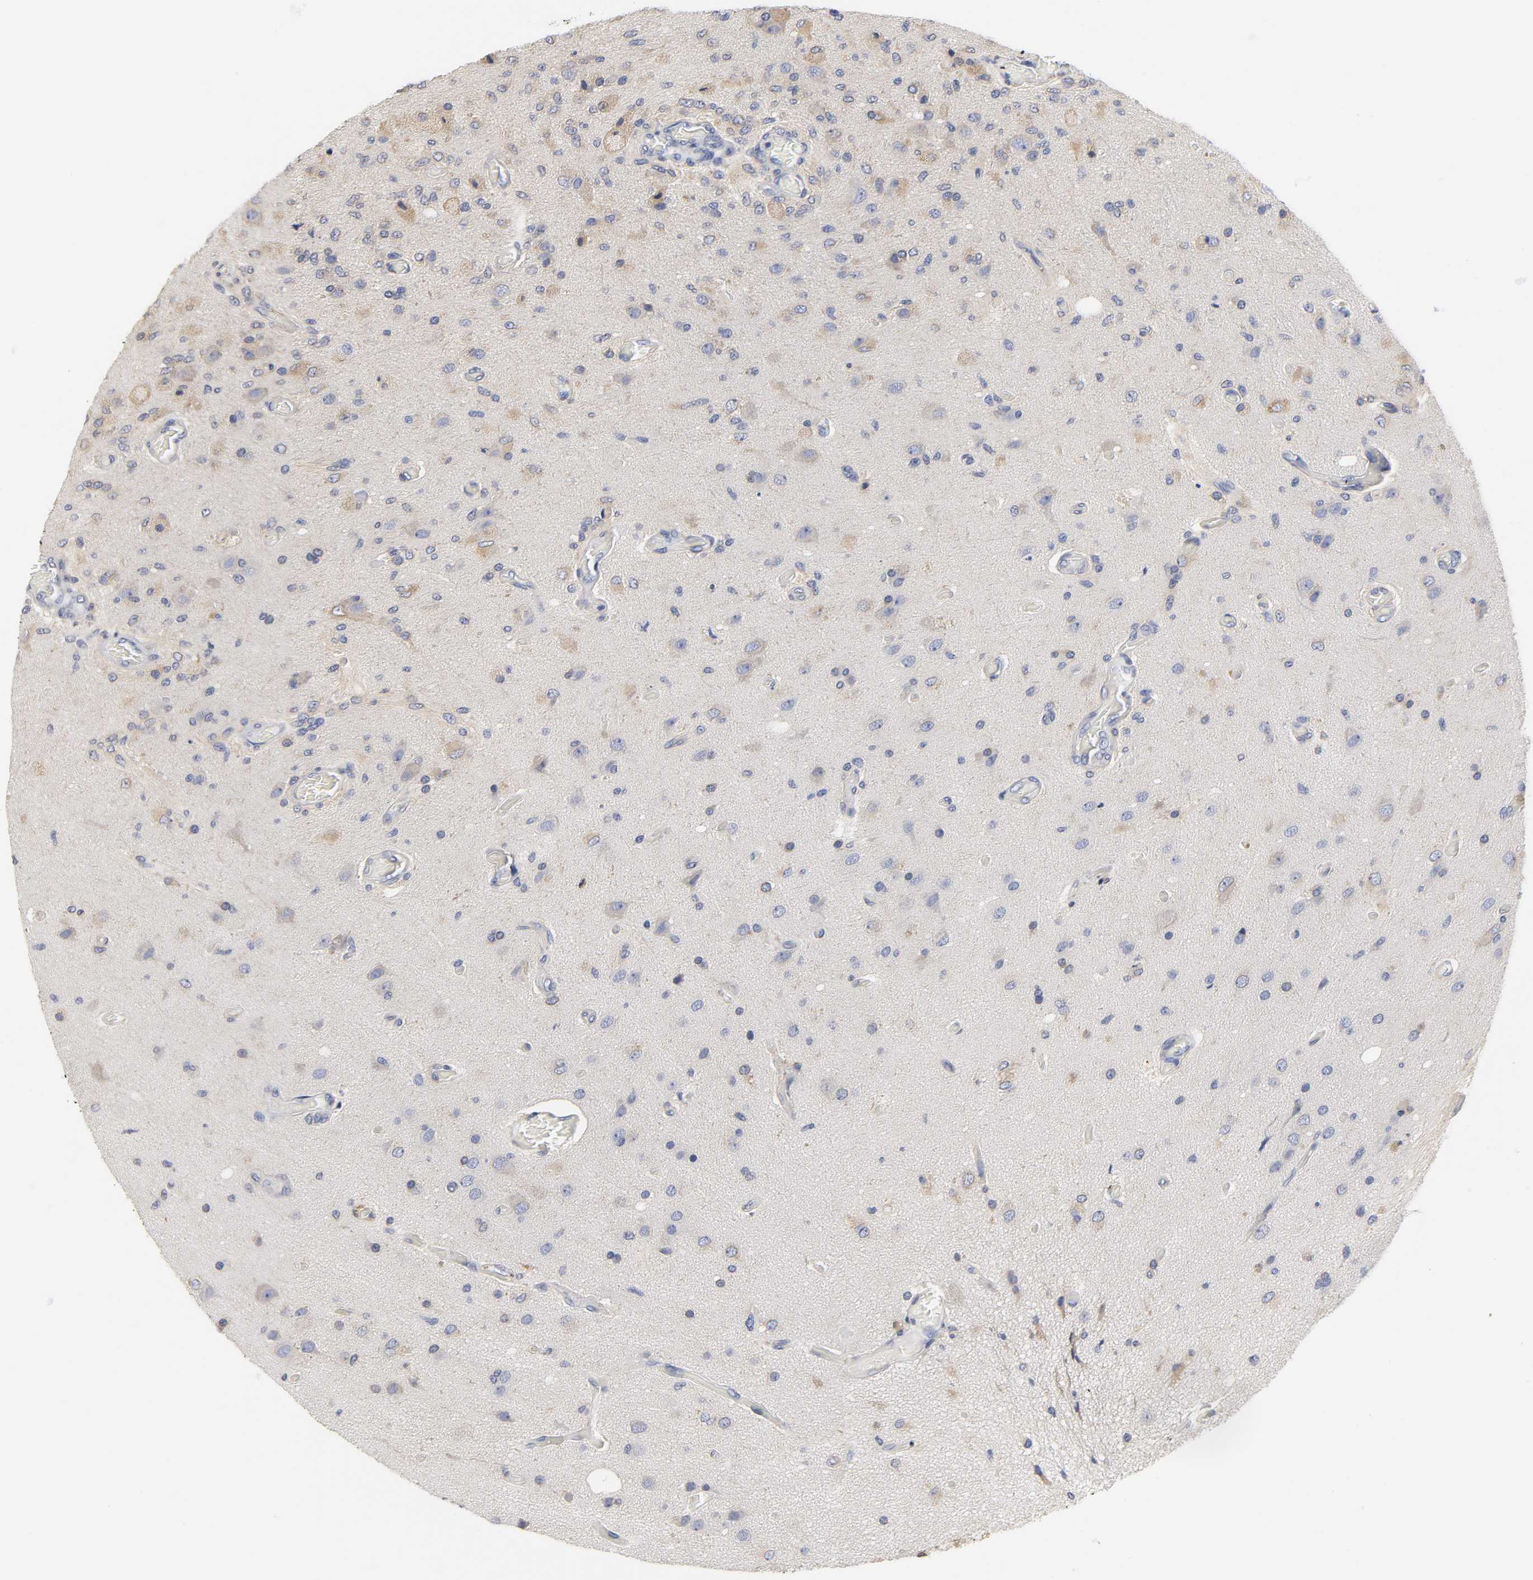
{"staining": {"intensity": "weak", "quantity": "25%-75%", "location": "cytoplasmic/membranous"}, "tissue": "glioma", "cell_type": "Tumor cells", "image_type": "cancer", "snomed": [{"axis": "morphology", "description": "Normal tissue, NOS"}, {"axis": "morphology", "description": "Glioma, malignant, High grade"}, {"axis": "topography", "description": "Cerebral cortex"}], "caption": "Weak cytoplasmic/membranous protein positivity is present in approximately 25%-75% of tumor cells in glioma.", "gene": "HCK", "patient": {"sex": "male", "age": 77}}